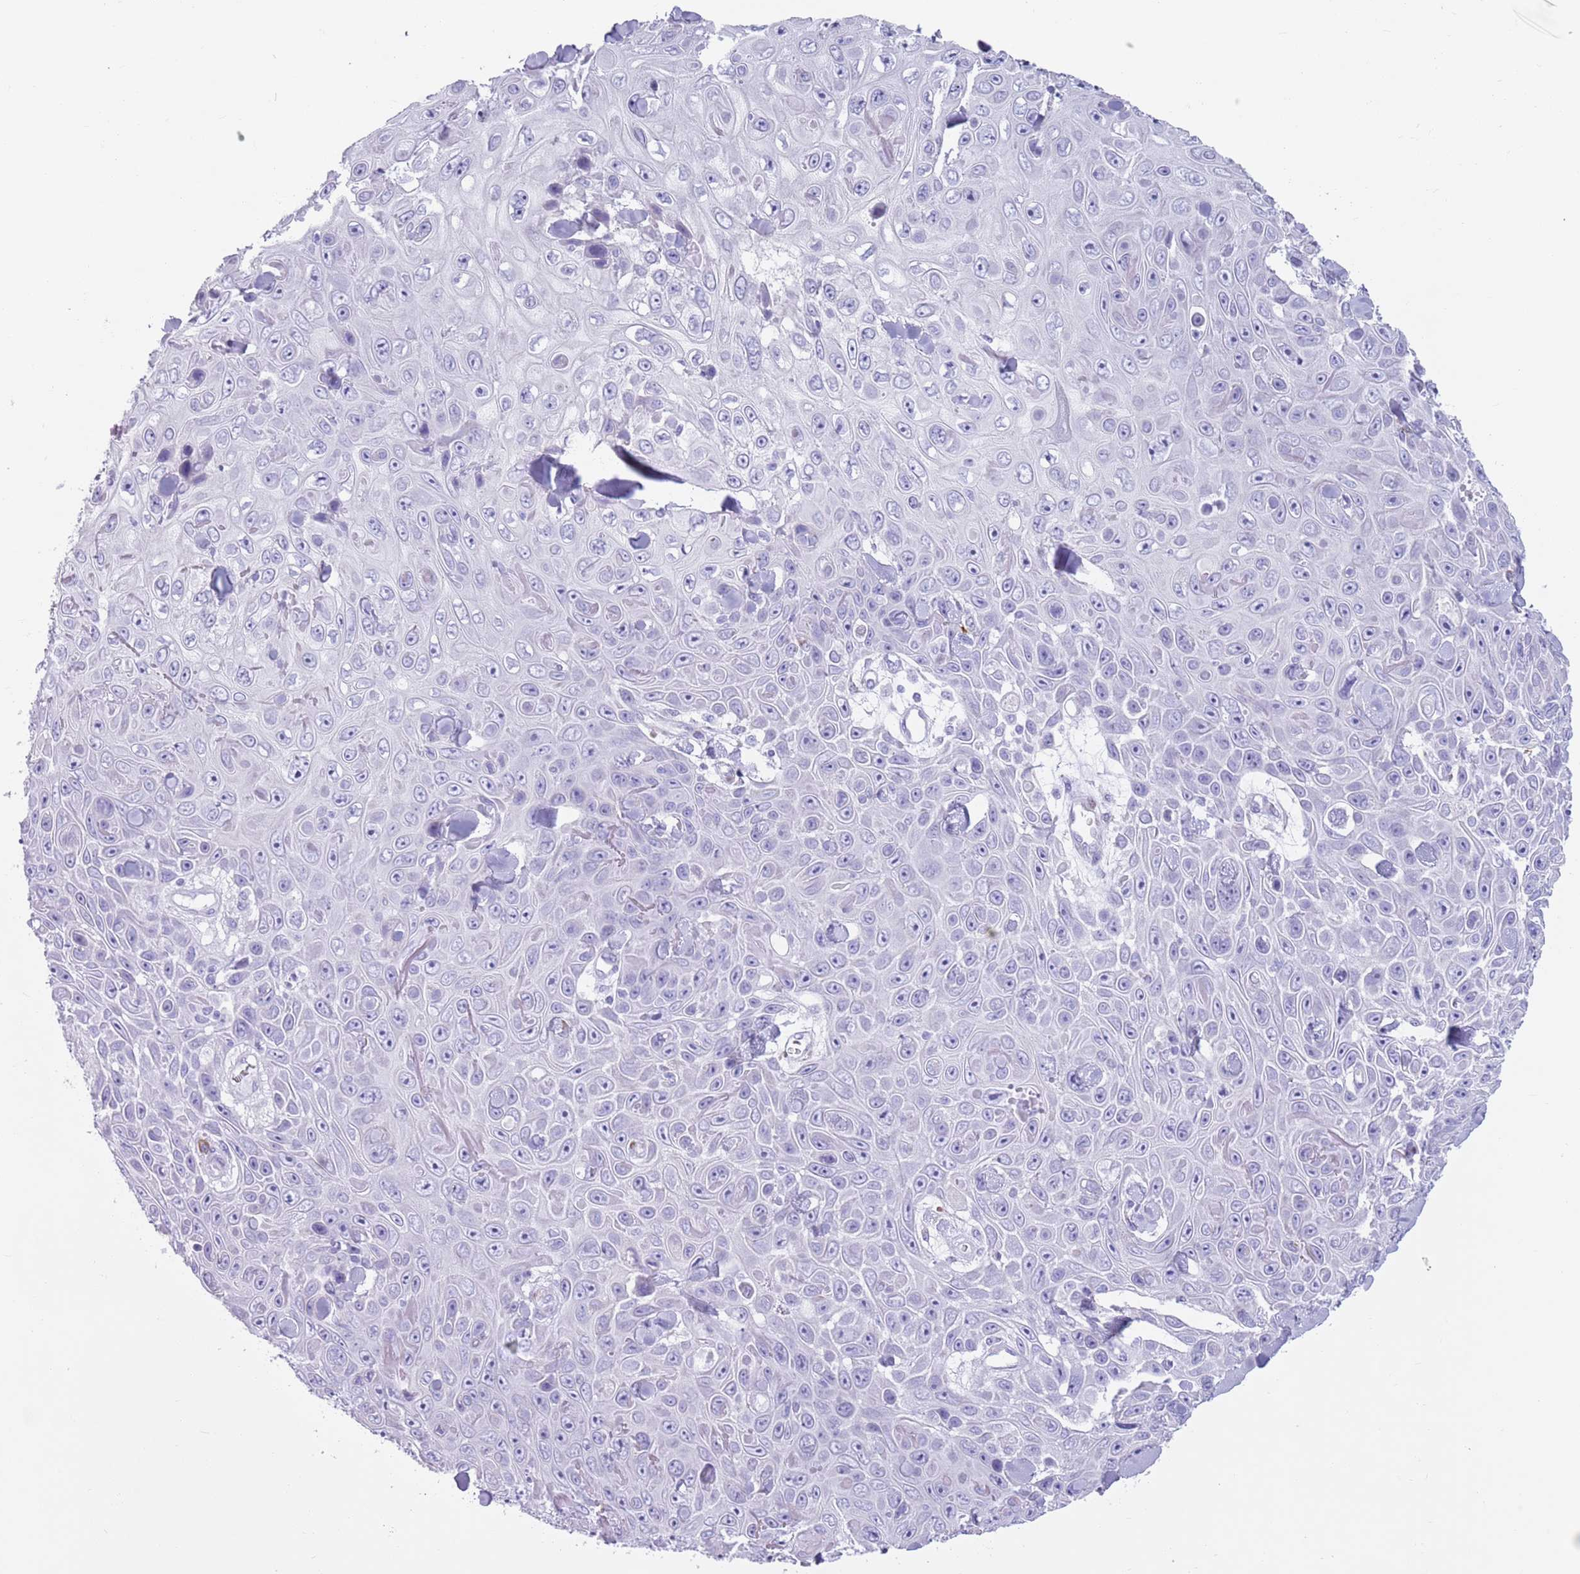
{"staining": {"intensity": "negative", "quantity": "none", "location": "none"}, "tissue": "skin cancer", "cell_type": "Tumor cells", "image_type": "cancer", "snomed": [{"axis": "morphology", "description": "Squamous cell carcinoma, NOS"}, {"axis": "topography", "description": "Skin"}], "caption": "The immunohistochemistry histopathology image has no significant expression in tumor cells of skin squamous cell carcinoma tissue.", "gene": "LY6G5B", "patient": {"sex": "male", "age": 82}}